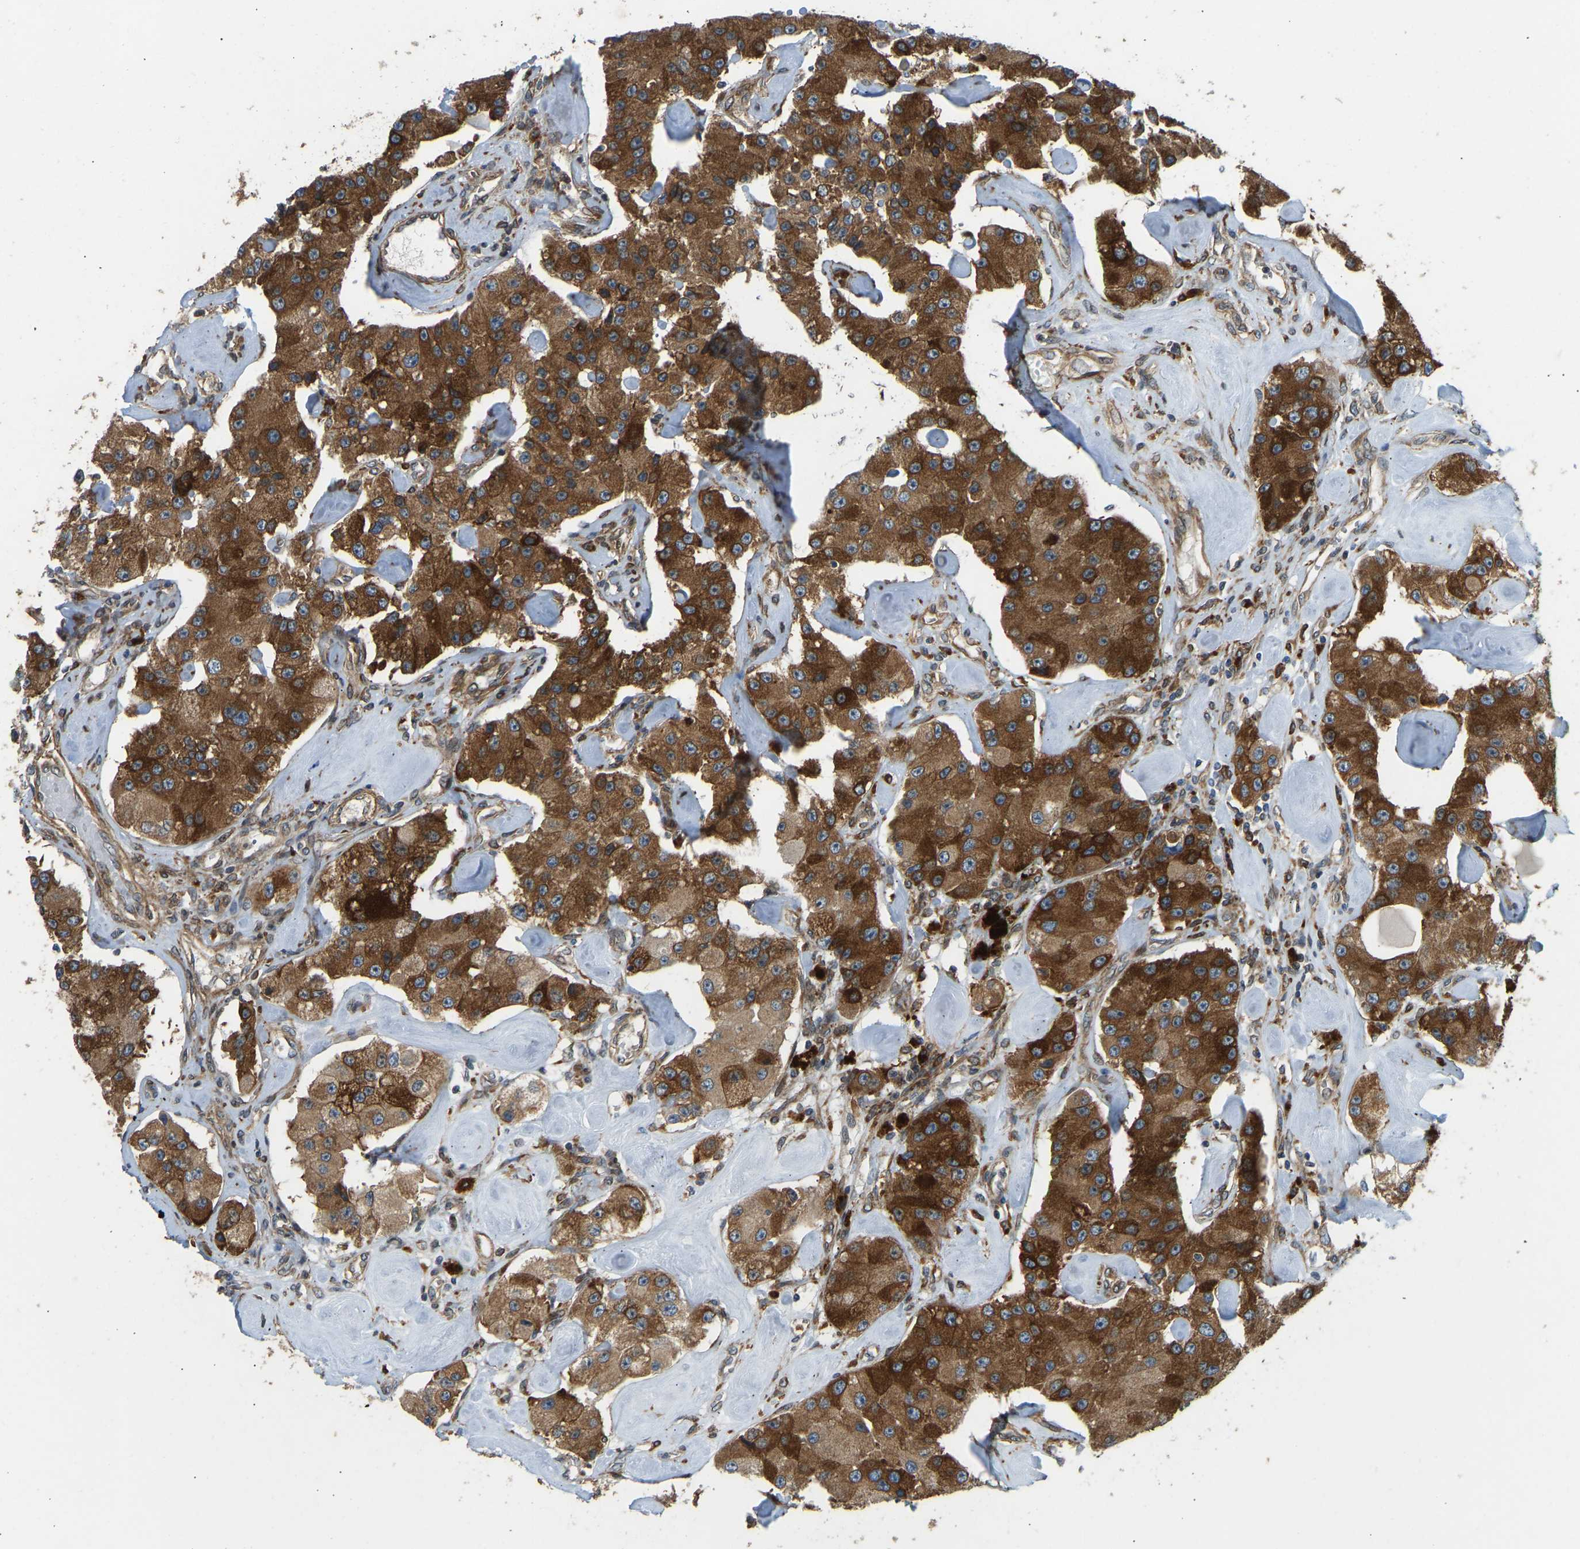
{"staining": {"intensity": "strong", "quantity": ">75%", "location": "cytoplasmic/membranous"}, "tissue": "carcinoid", "cell_type": "Tumor cells", "image_type": "cancer", "snomed": [{"axis": "morphology", "description": "Carcinoid, malignant, NOS"}, {"axis": "topography", "description": "Pancreas"}], "caption": "Carcinoid (malignant) stained with a brown dye demonstrates strong cytoplasmic/membranous positive staining in about >75% of tumor cells.", "gene": "OS9", "patient": {"sex": "male", "age": 41}}